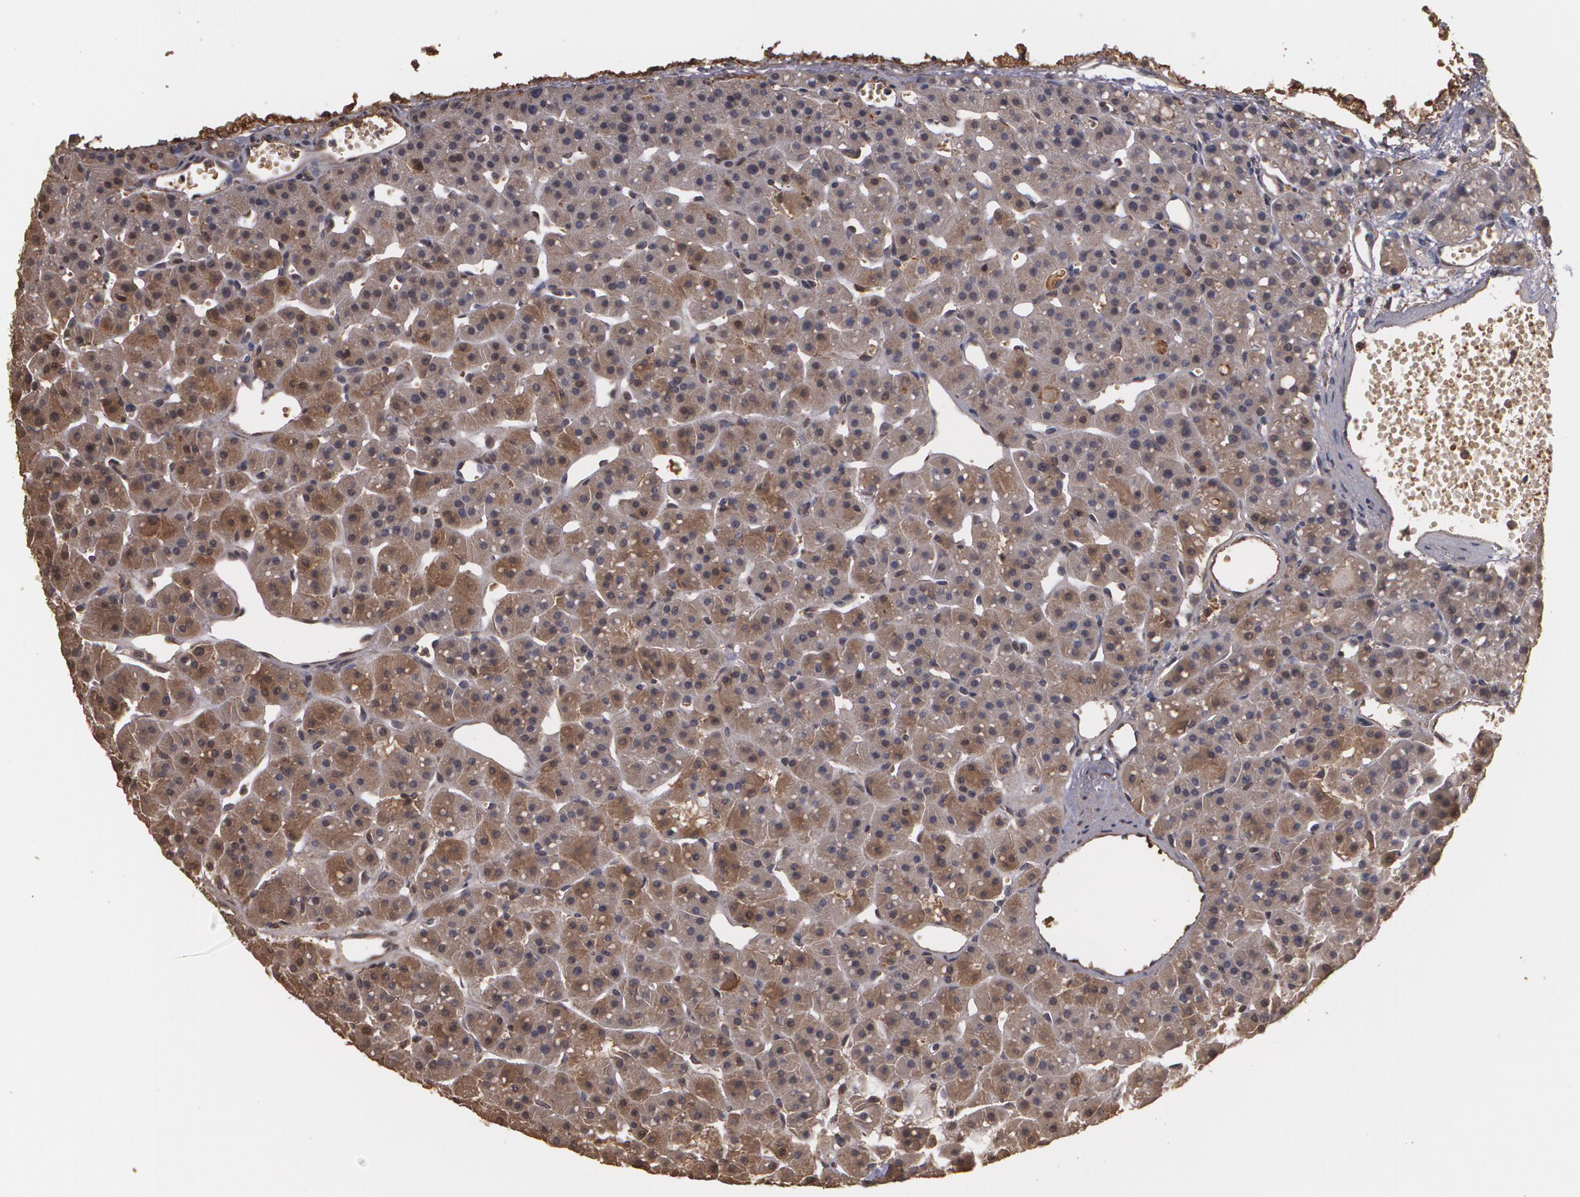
{"staining": {"intensity": "moderate", "quantity": "25%-75%", "location": "cytoplasmic/membranous"}, "tissue": "parathyroid gland", "cell_type": "Glandular cells", "image_type": "normal", "snomed": [{"axis": "morphology", "description": "Normal tissue, NOS"}, {"axis": "topography", "description": "Parathyroid gland"}], "caption": "A photomicrograph of parathyroid gland stained for a protein shows moderate cytoplasmic/membranous brown staining in glandular cells. (Brightfield microscopy of DAB IHC at high magnification).", "gene": "PON1", "patient": {"sex": "female", "age": 76}}